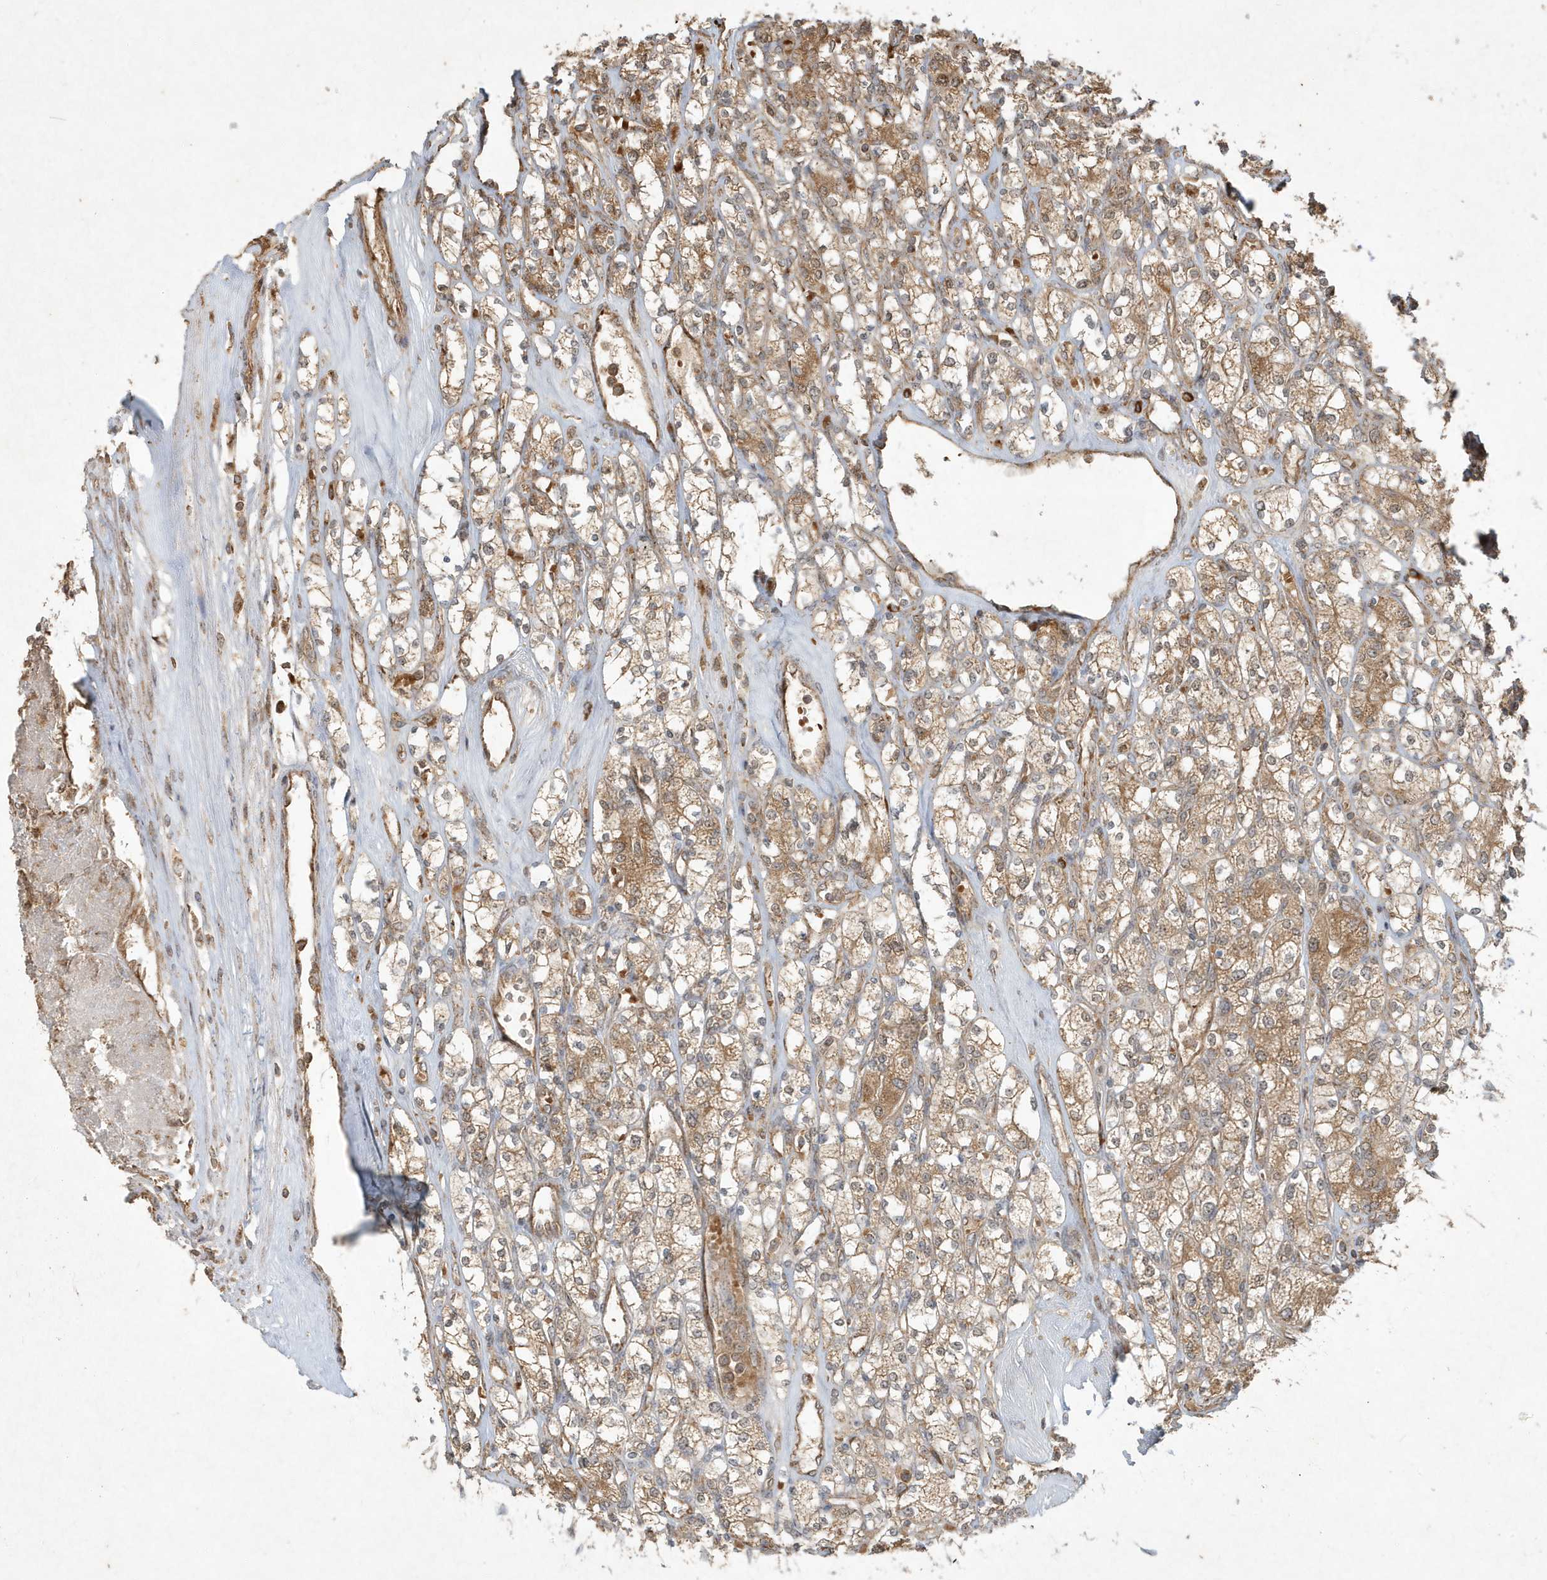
{"staining": {"intensity": "moderate", "quantity": ">75%", "location": "cytoplasmic/membranous"}, "tissue": "renal cancer", "cell_type": "Tumor cells", "image_type": "cancer", "snomed": [{"axis": "morphology", "description": "Adenocarcinoma, NOS"}, {"axis": "topography", "description": "Kidney"}], "caption": "DAB immunohistochemical staining of human renal adenocarcinoma reveals moderate cytoplasmic/membranous protein staining in approximately >75% of tumor cells.", "gene": "ABCB9", "patient": {"sex": "male", "age": 77}}